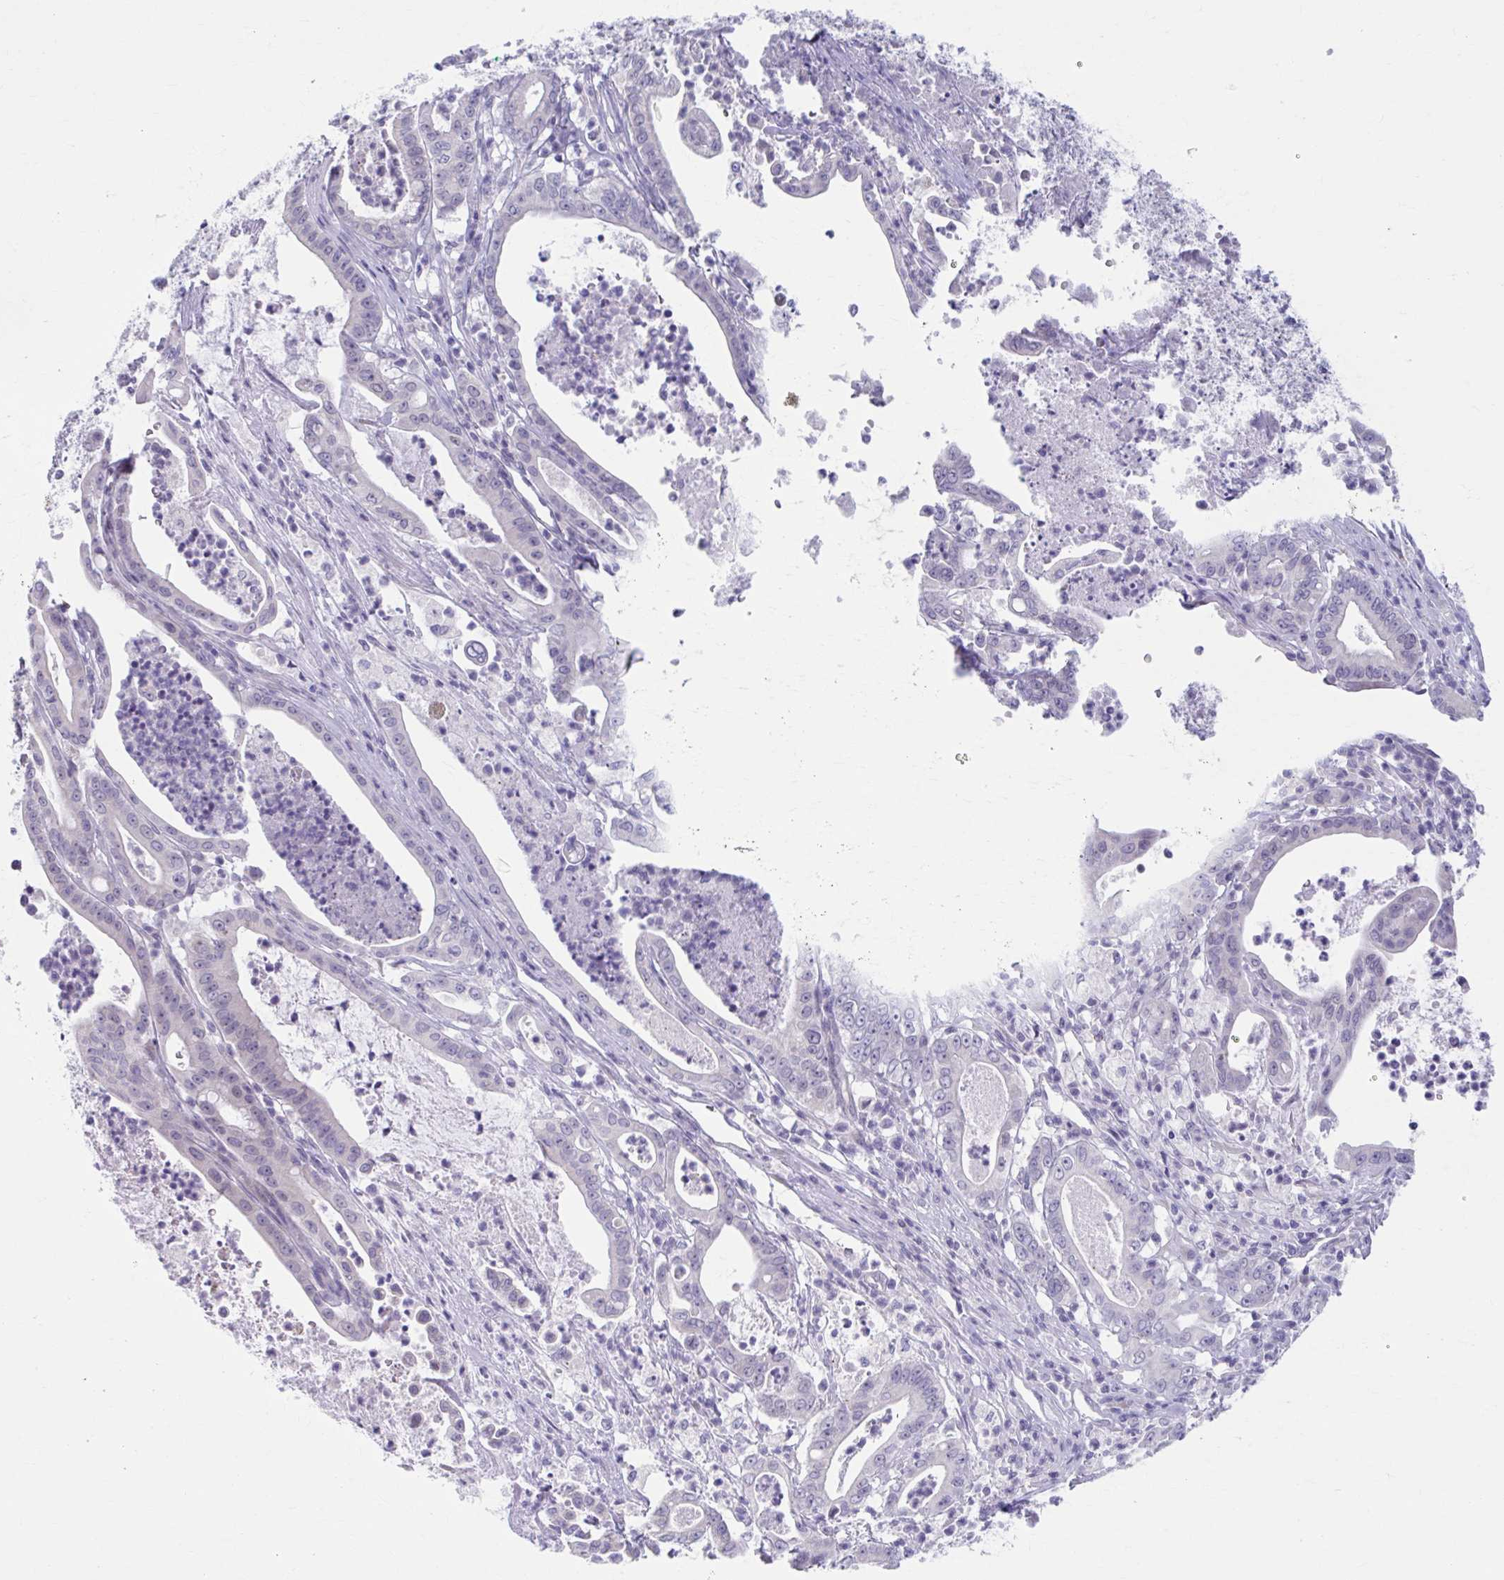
{"staining": {"intensity": "negative", "quantity": "none", "location": "none"}, "tissue": "pancreatic cancer", "cell_type": "Tumor cells", "image_type": "cancer", "snomed": [{"axis": "morphology", "description": "Adenocarcinoma, NOS"}, {"axis": "topography", "description": "Pancreas"}], "caption": "High power microscopy histopathology image of an IHC photomicrograph of pancreatic cancer, revealing no significant positivity in tumor cells.", "gene": "CCDC105", "patient": {"sex": "male", "age": 71}}